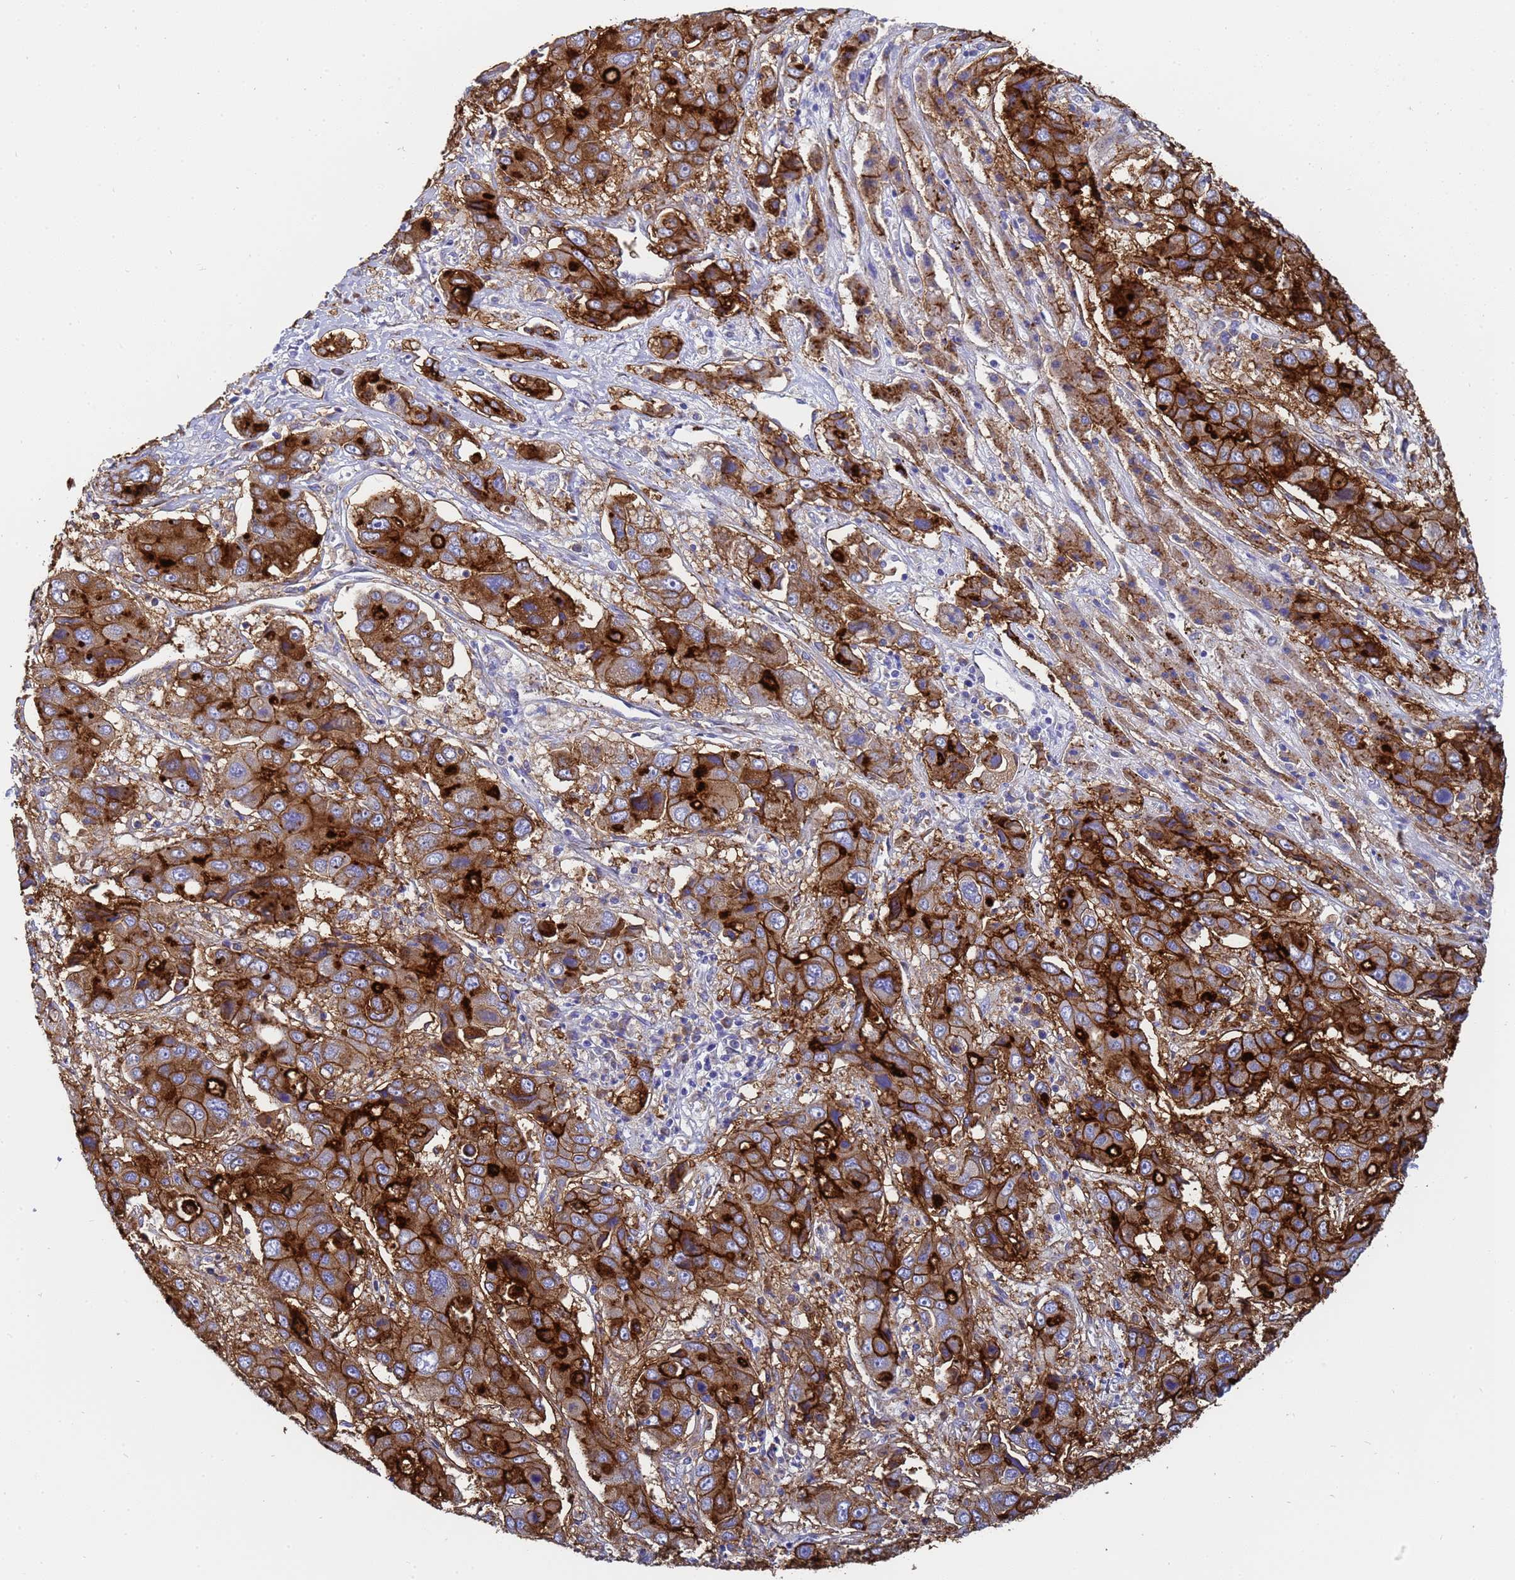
{"staining": {"intensity": "strong", "quantity": ">75%", "location": "cytoplasmic/membranous"}, "tissue": "liver cancer", "cell_type": "Tumor cells", "image_type": "cancer", "snomed": [{"axis": "morphology", "description": "Cholangiocarcinoma"}, {"axis": "topography", "description": "Liver"}], "caption": "Immunohistochemistry photomicrograph of neoplastic tissue: human liver cholangiocarcinoma stained using IHC displays high levels of strong protein expression localized specifically in the cytoplasmic/membranous of tumor cells, appearing as a cytoplasmic/membranous brown color.", "gene": "TM4SF4", "patient": {"sex": "male", "age": 67}}